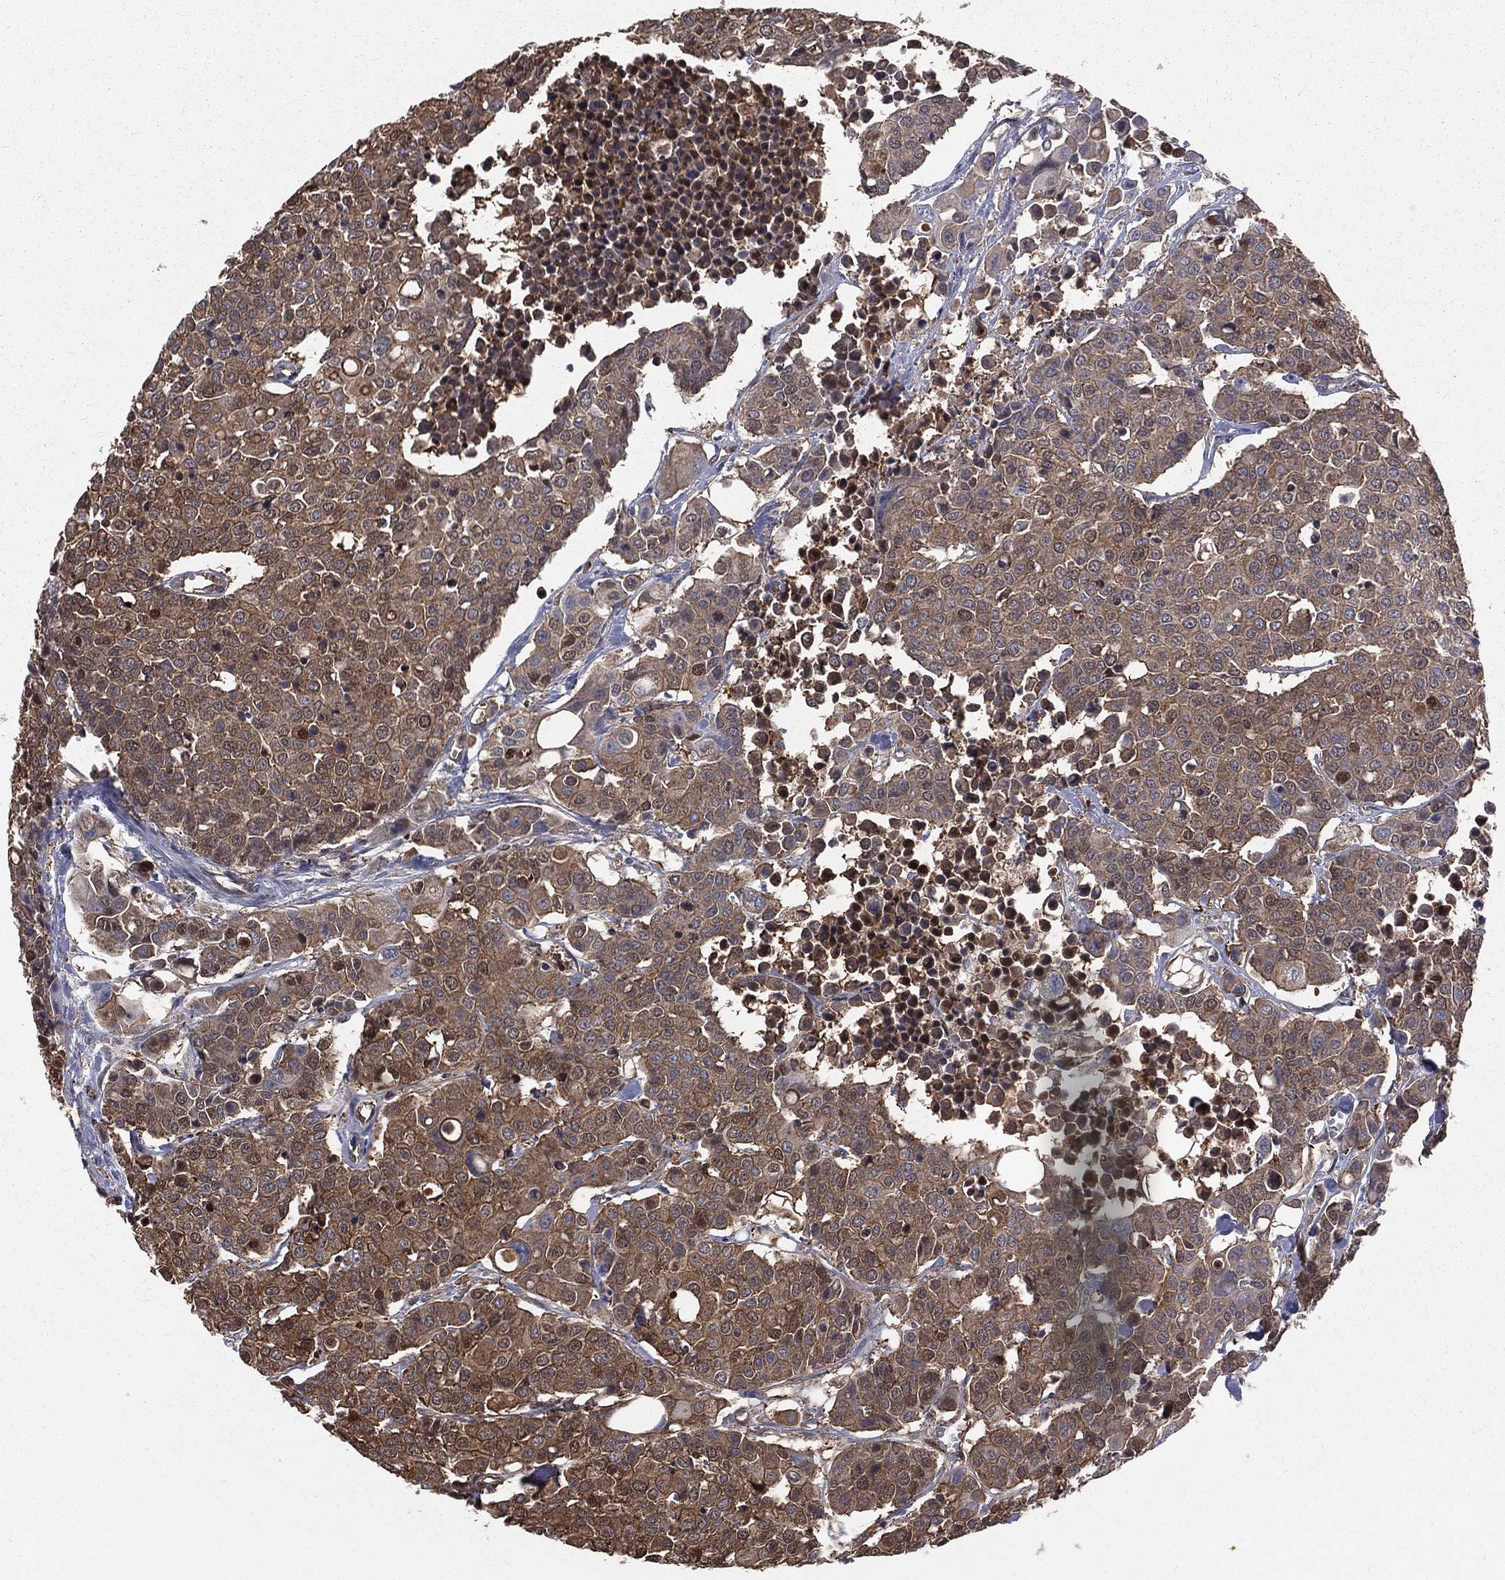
{"staining": {"intensity": "weak", "quantity": ">75%", "location": "cytoplasmic/membranous"}, "tissue": "carcinoid", "cell_type": "Tumor cells", "image_type": "cancer", "snomed": [{"axis": "morphology", "description": "Carcinoid, malignant, NOS"}, {"axis": "topography", "description": "Colon"}], "caption": "Weak cytoplasmic/membranous staining for a protein is seen in about >75% of tumor cells of carcinoid (malignant) using immunohistochemistry.", "gene": "TBC1D2", "patient": {"sex": "male", "age": 81}}